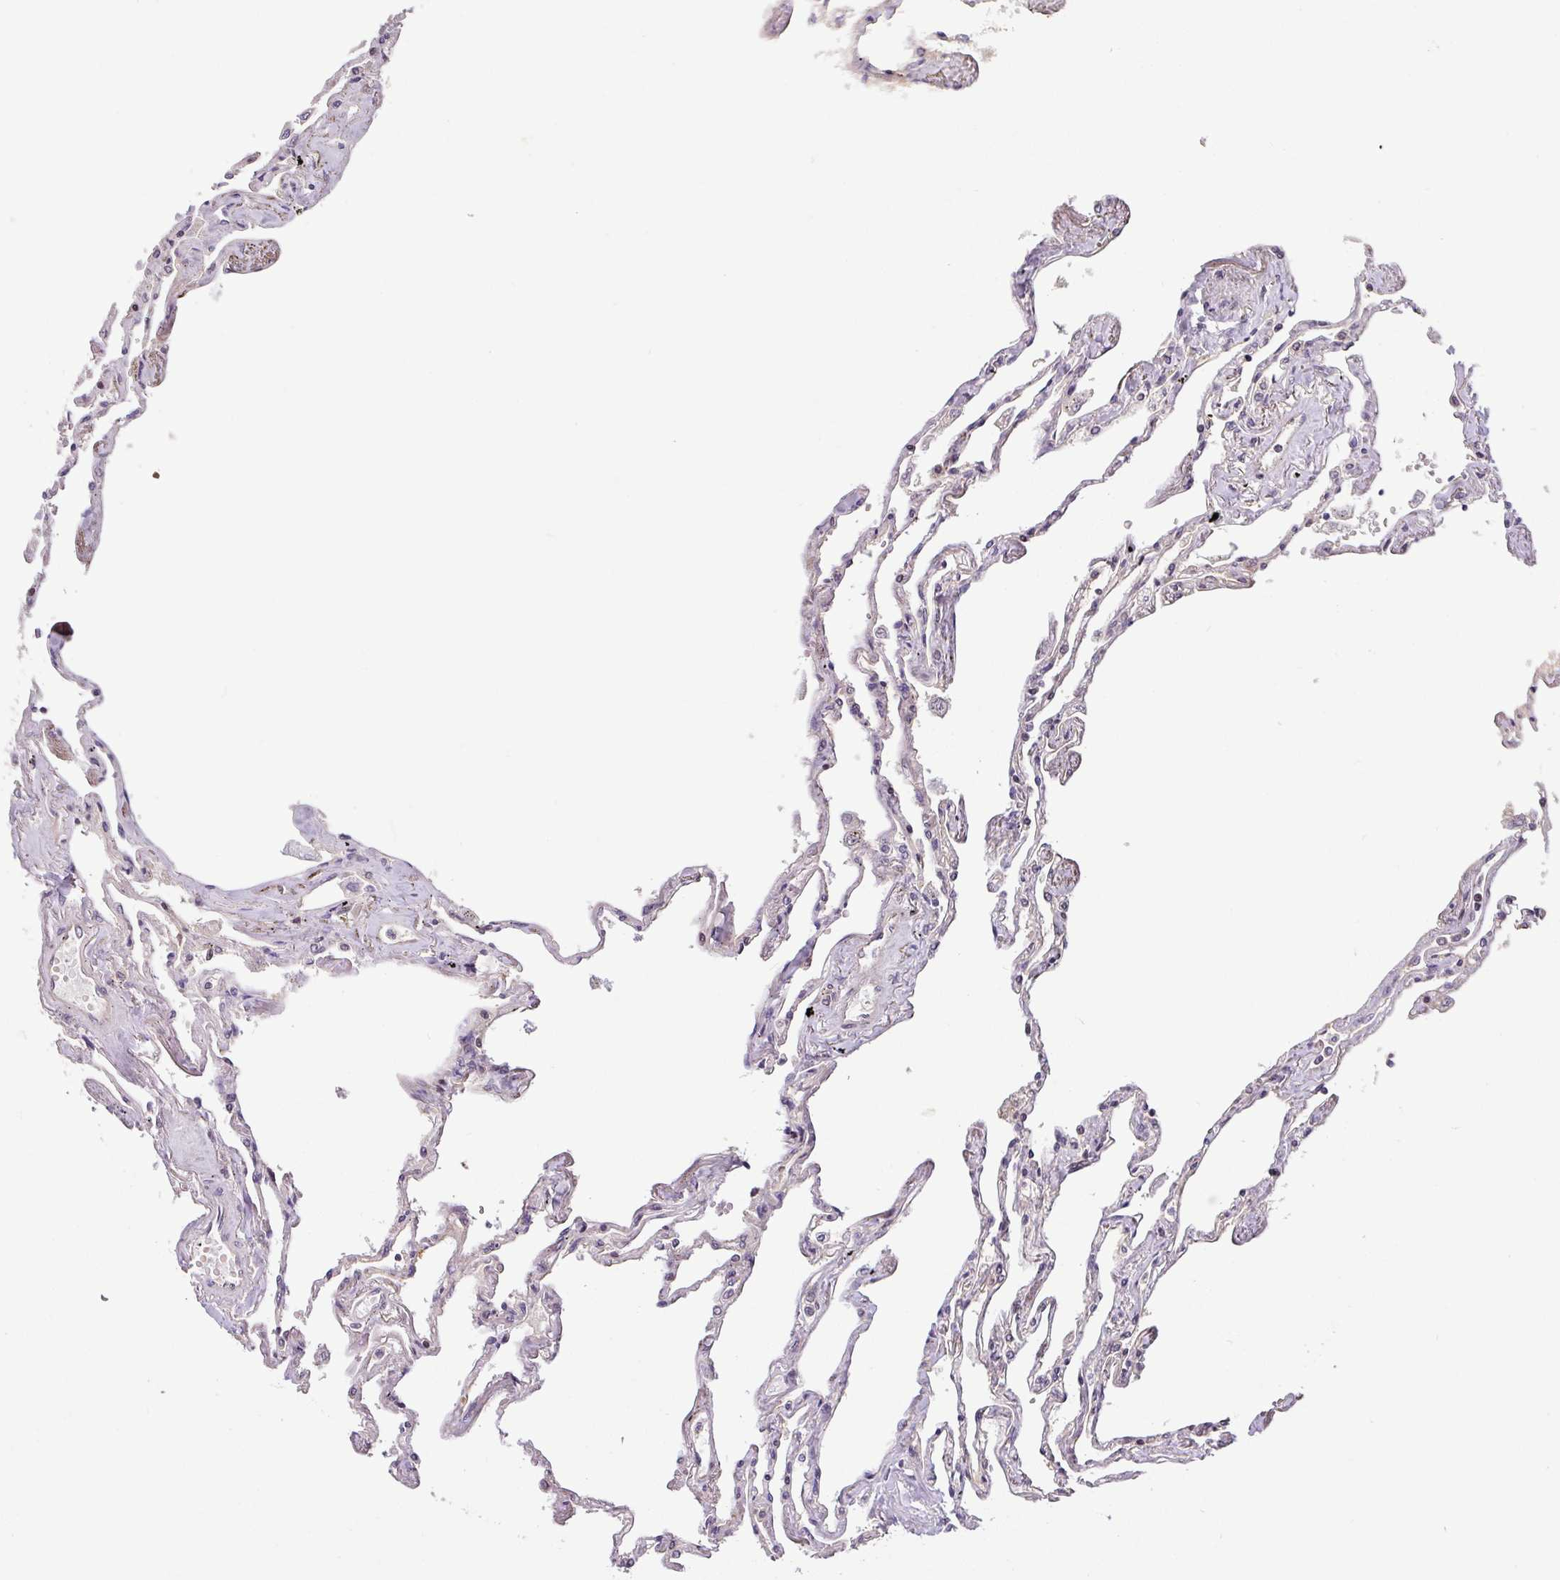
{"staining": {"intensity": "moderate", "quantity": "25%-75%", "location": "cytoplasmic/membranous,nuclear"}, "tissue": "lung", "cell_type": "Alveolar cells", "image_type": "normal", "snomed": [{"axis": "morphology", "description": "Normal tissue, NOS"}, {"axis": "topography", "description": "Lung"}], "caption": "Benign lung shows moderate cytoplasmic/membranous,nuclear positivity in approximately 25%-75% of alveolar cells, visualized by immunohistochemistry.", "gene": "SHB", "patient": {"sex": "female", "age": 67}}